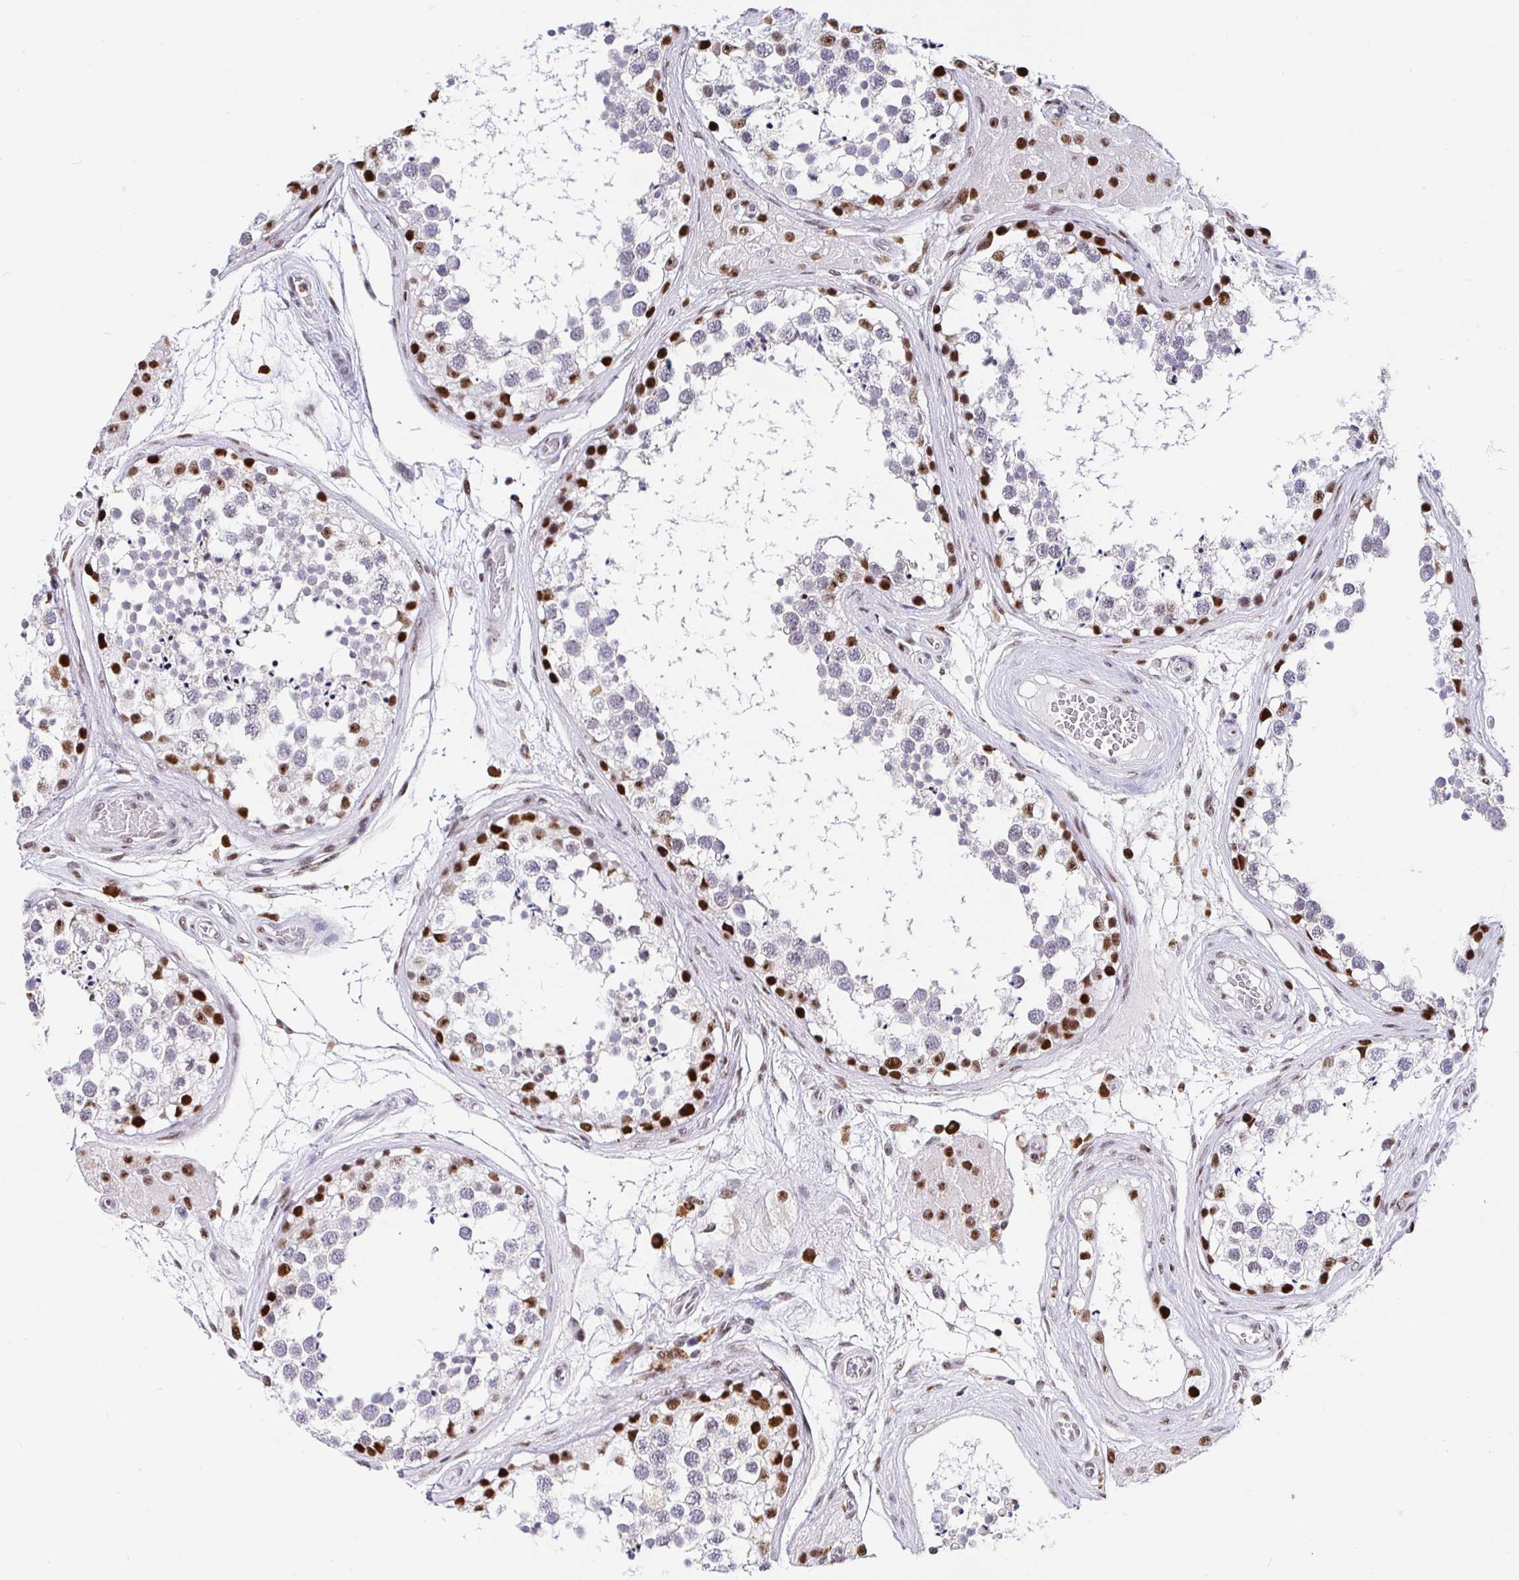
{"staining": {"intensity": "strong", "quantity": "25%-75%", "location": "nuclear"}, "tissue": "testis", "cell_type": "Cells in seminiferous ducts", "image_type": "normal", "snomed": [{"axis": "morphology", "description": "Normal tissue, NOS"}, {"axis": "morphology", "description": "Seminoma, NOS"}, {"axis": "topography", "description": "Testis"}], "caption": "Immunohistochemistry histopathology image of benign human testis stained for a protein (brown), which displays high levels of strong nuclear staining in approximately 25%-75% of cells in seminiferous ducts.", "gene": "SETD5", "patient": {"sex": "male", "age": 65}}